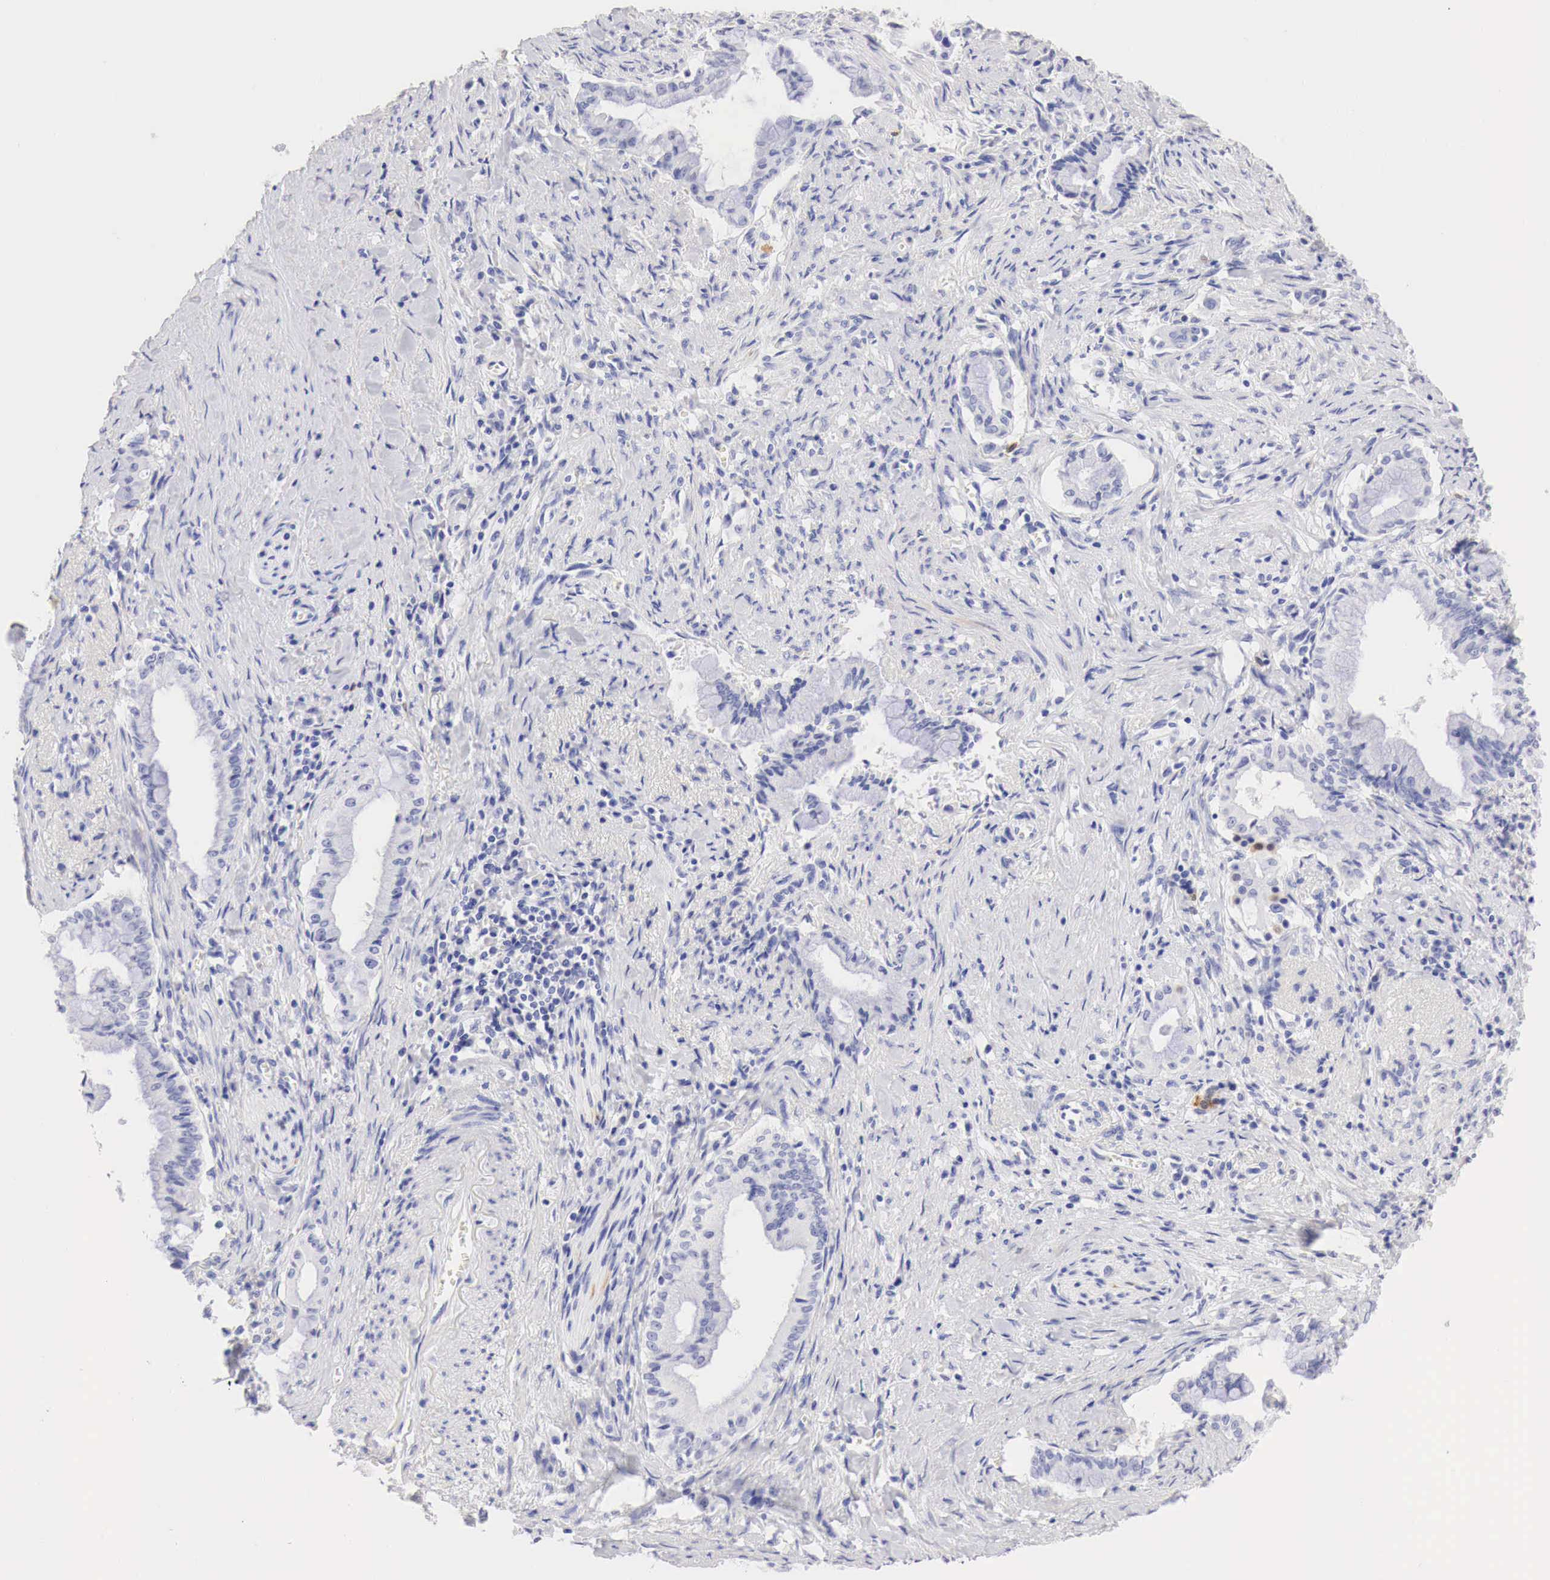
{"staining": {"intensity": "negative", "quantity": "none", "location": "none"}, "tissue": "pancreatic cancer", "cell_type": "Tumor cells", "image_type": "cancer", "snomed": [{"axis": "morphology", "description": "Adenocarcinoma, NOS"}, {"axis": "topography", "description": "Pancreas"}], "caption": "DAB immunohistochemical staining of human pancreatic adenocarcinoma displays no significant staining in tumor cells.", "gene": "CDKN2A", "patient": {"sex": "male", "age": 59}}